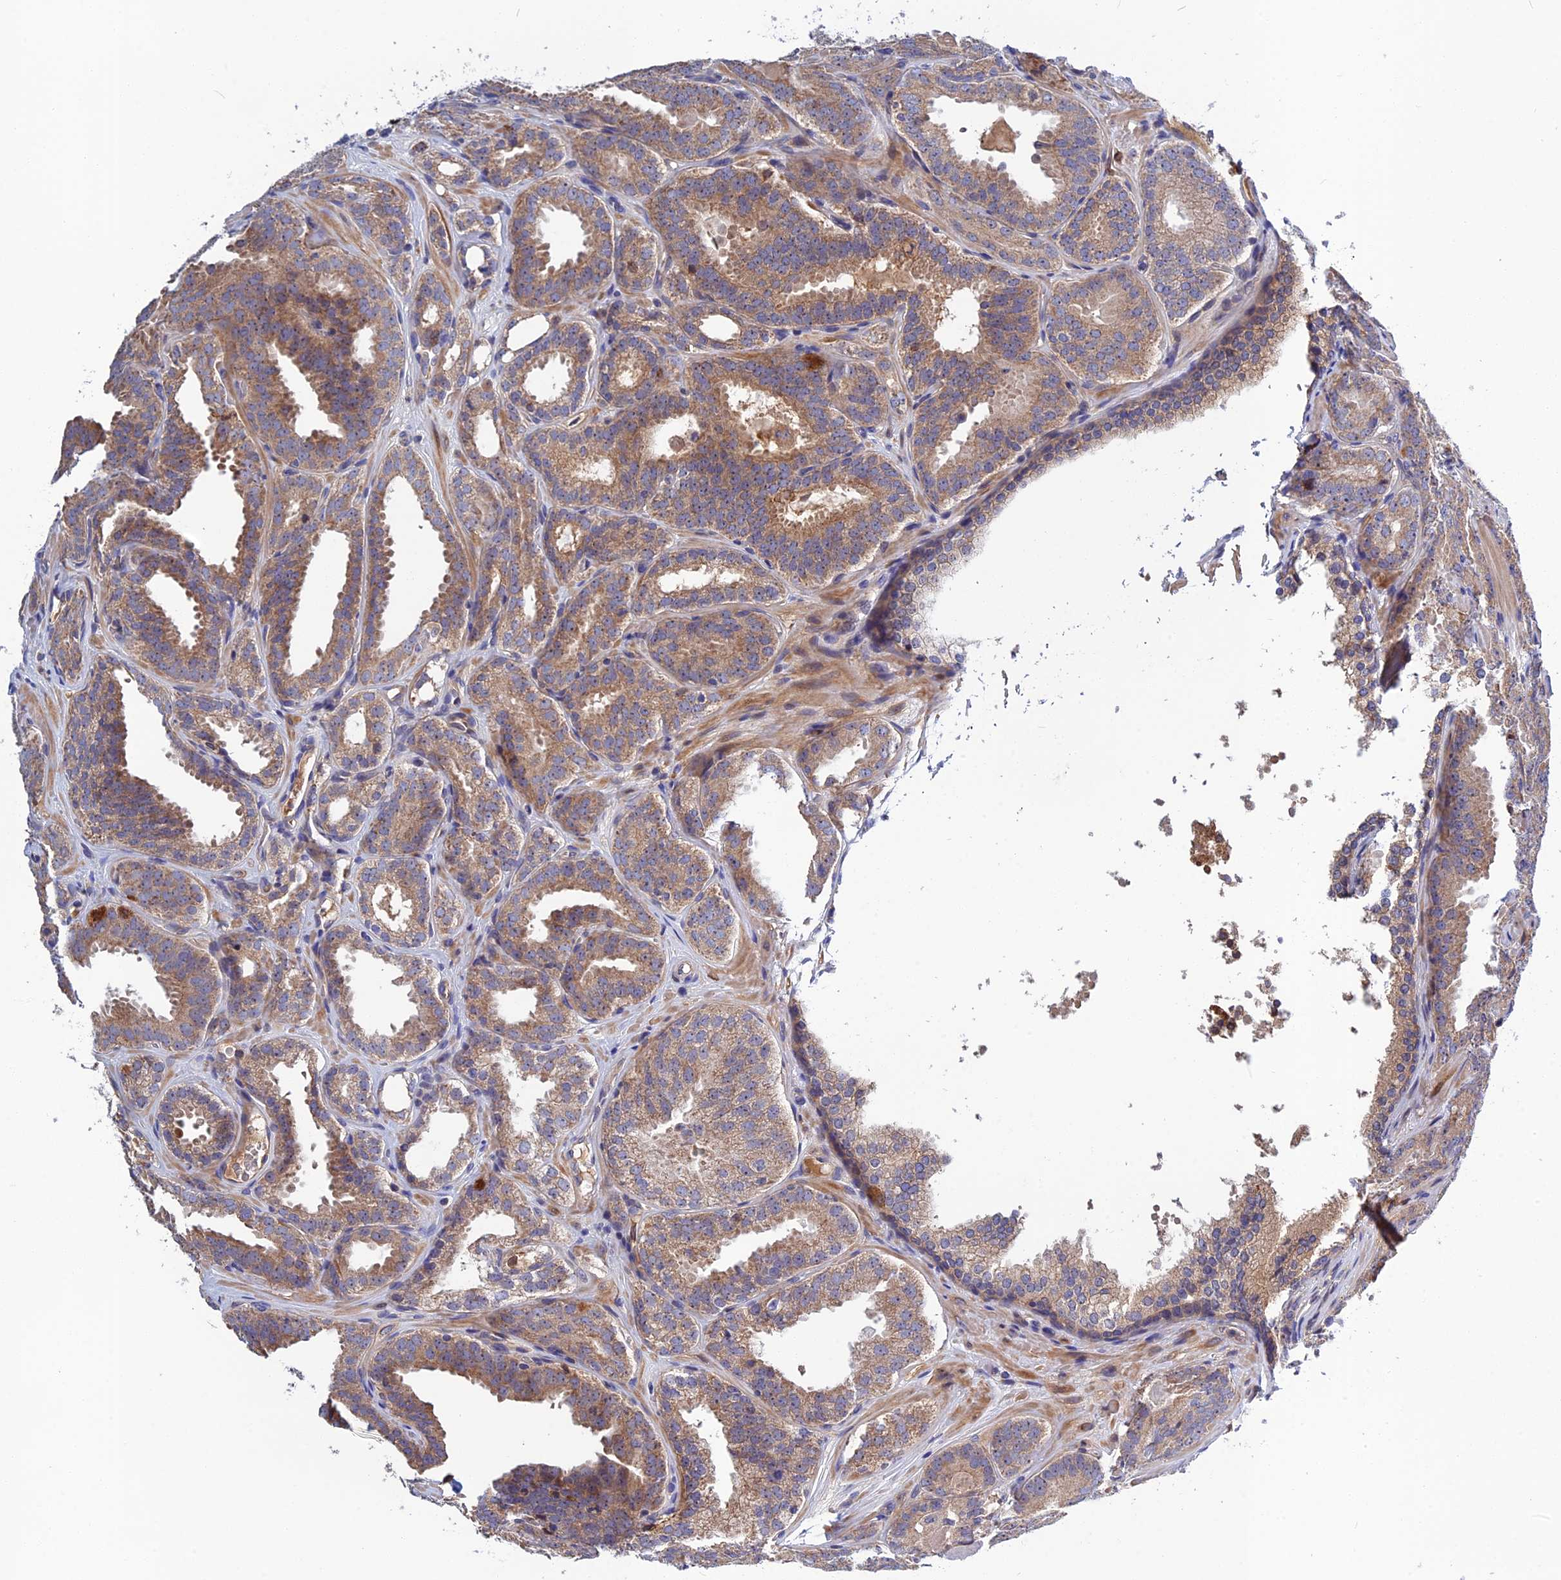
{"staining": {"intensity": "weak", "quantity": ">75%", "location": "cytoplasmic/membranous"}, "tissue": "prostate cancer", "cell_type": "Tumor cells", "image_type": "cancer", "snomed": [{"axis": "morphology", "description": "Adenocarcinoma, High grade"}, {"axis": "topography", "description": "Prostate"}], "caption": "Immunohistochemical staining of prostate cancer reveals low levels of weak cytoplasmic/membranous protein positivity in approximately >75% of tumor cells. (DAB = brown stain, brightfield microscopy at high magnification).", "gene": "CRACD", "patient": {"sex": "male", "age": 63}}